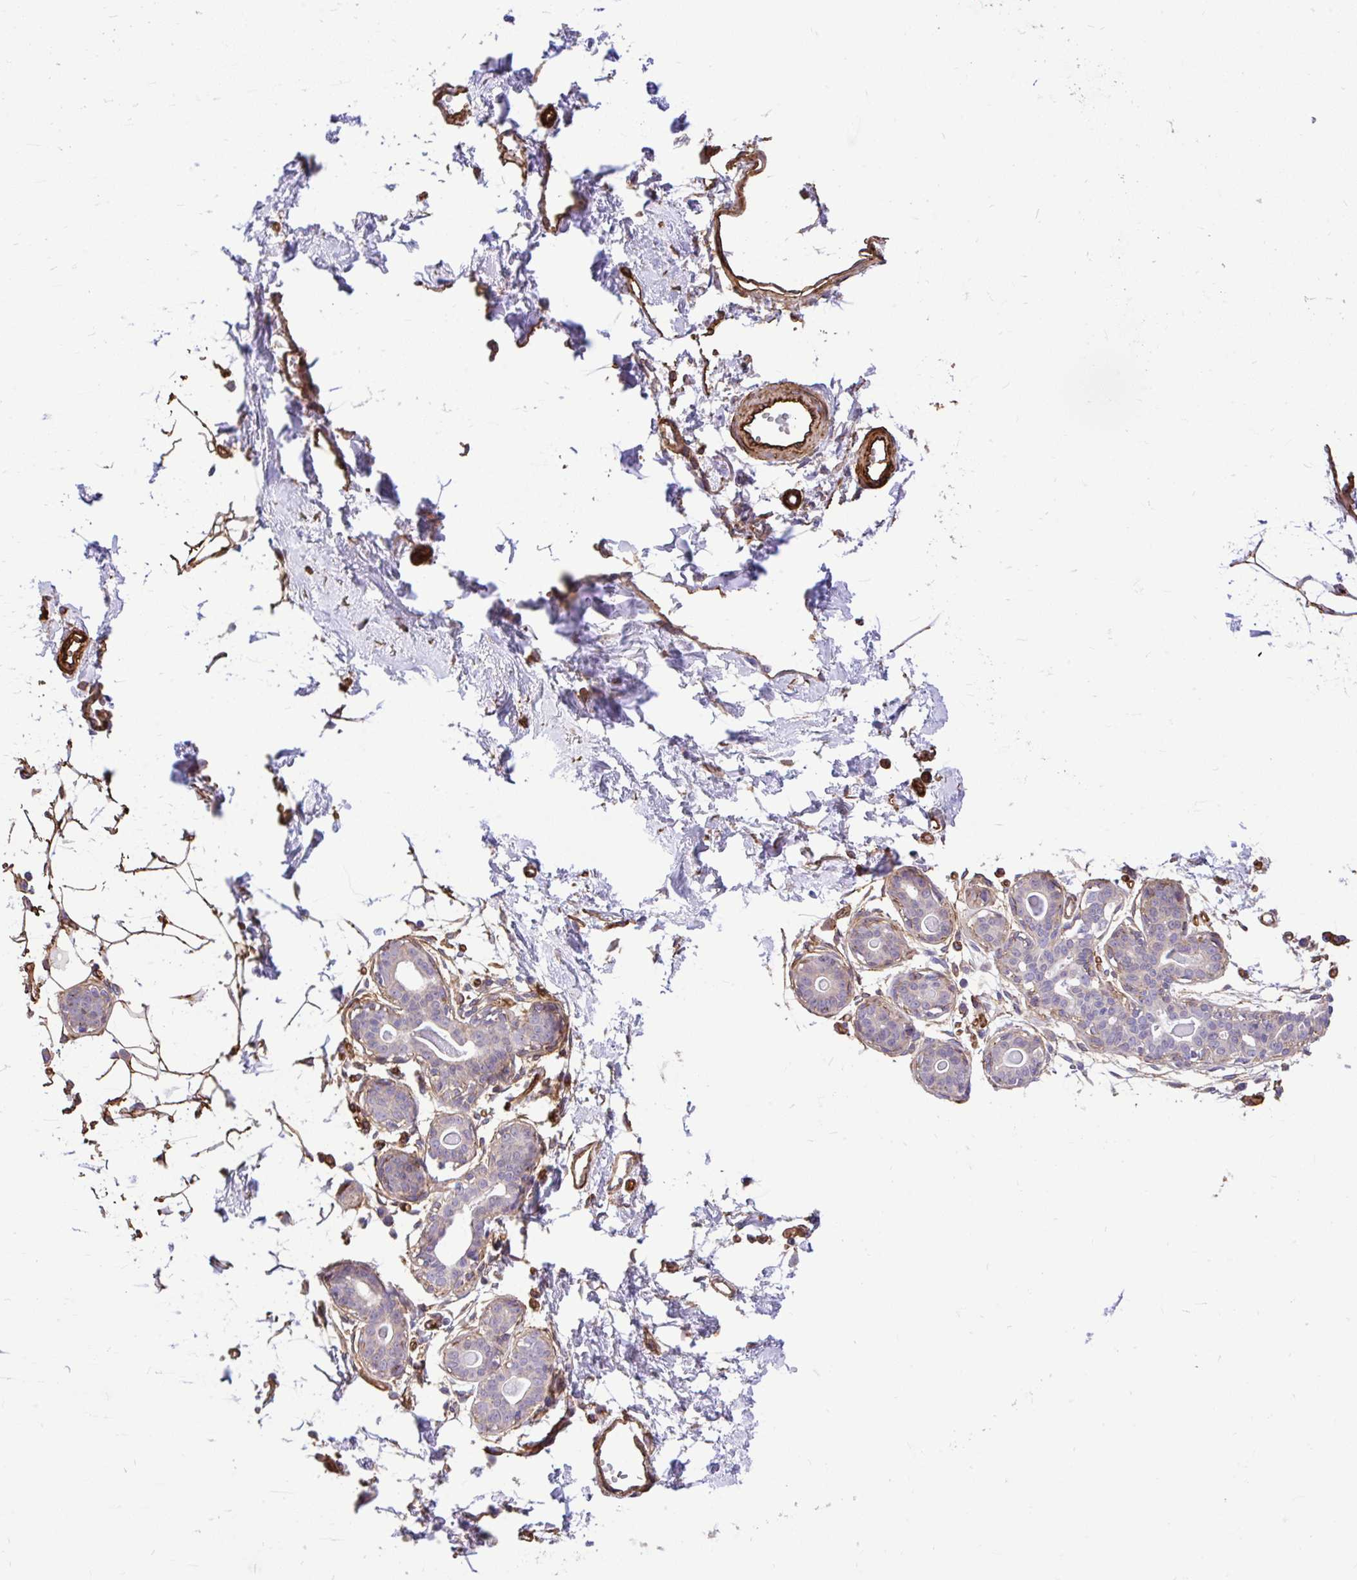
{"staining": {"intensity": "negative", "quantity": "none", "location": "none"}, "tissue": "breast", "cell_type": "Adipocytes", "image_type": "normal", "snomed": [{"axis": "morphology", "description": "Normal tissue, NOS"}, {"axis": "topography", "description": "Breast"}], "caption": "Immunohistochemistry (IHC) histopathology image of benign breast: human breast stained with DAB (3,3'-diaminobenzidine) displays no significant protein staining in adipocytes. The staining was performed using DAB (3,3'-diaminobenzidine) to visualize the protein expression in brown, while the nuclei were stained in blue with hematoxylin (Magnification: 20x).", "gene": "PTPRK", "patient": {"sex": "female", "age": 45}}